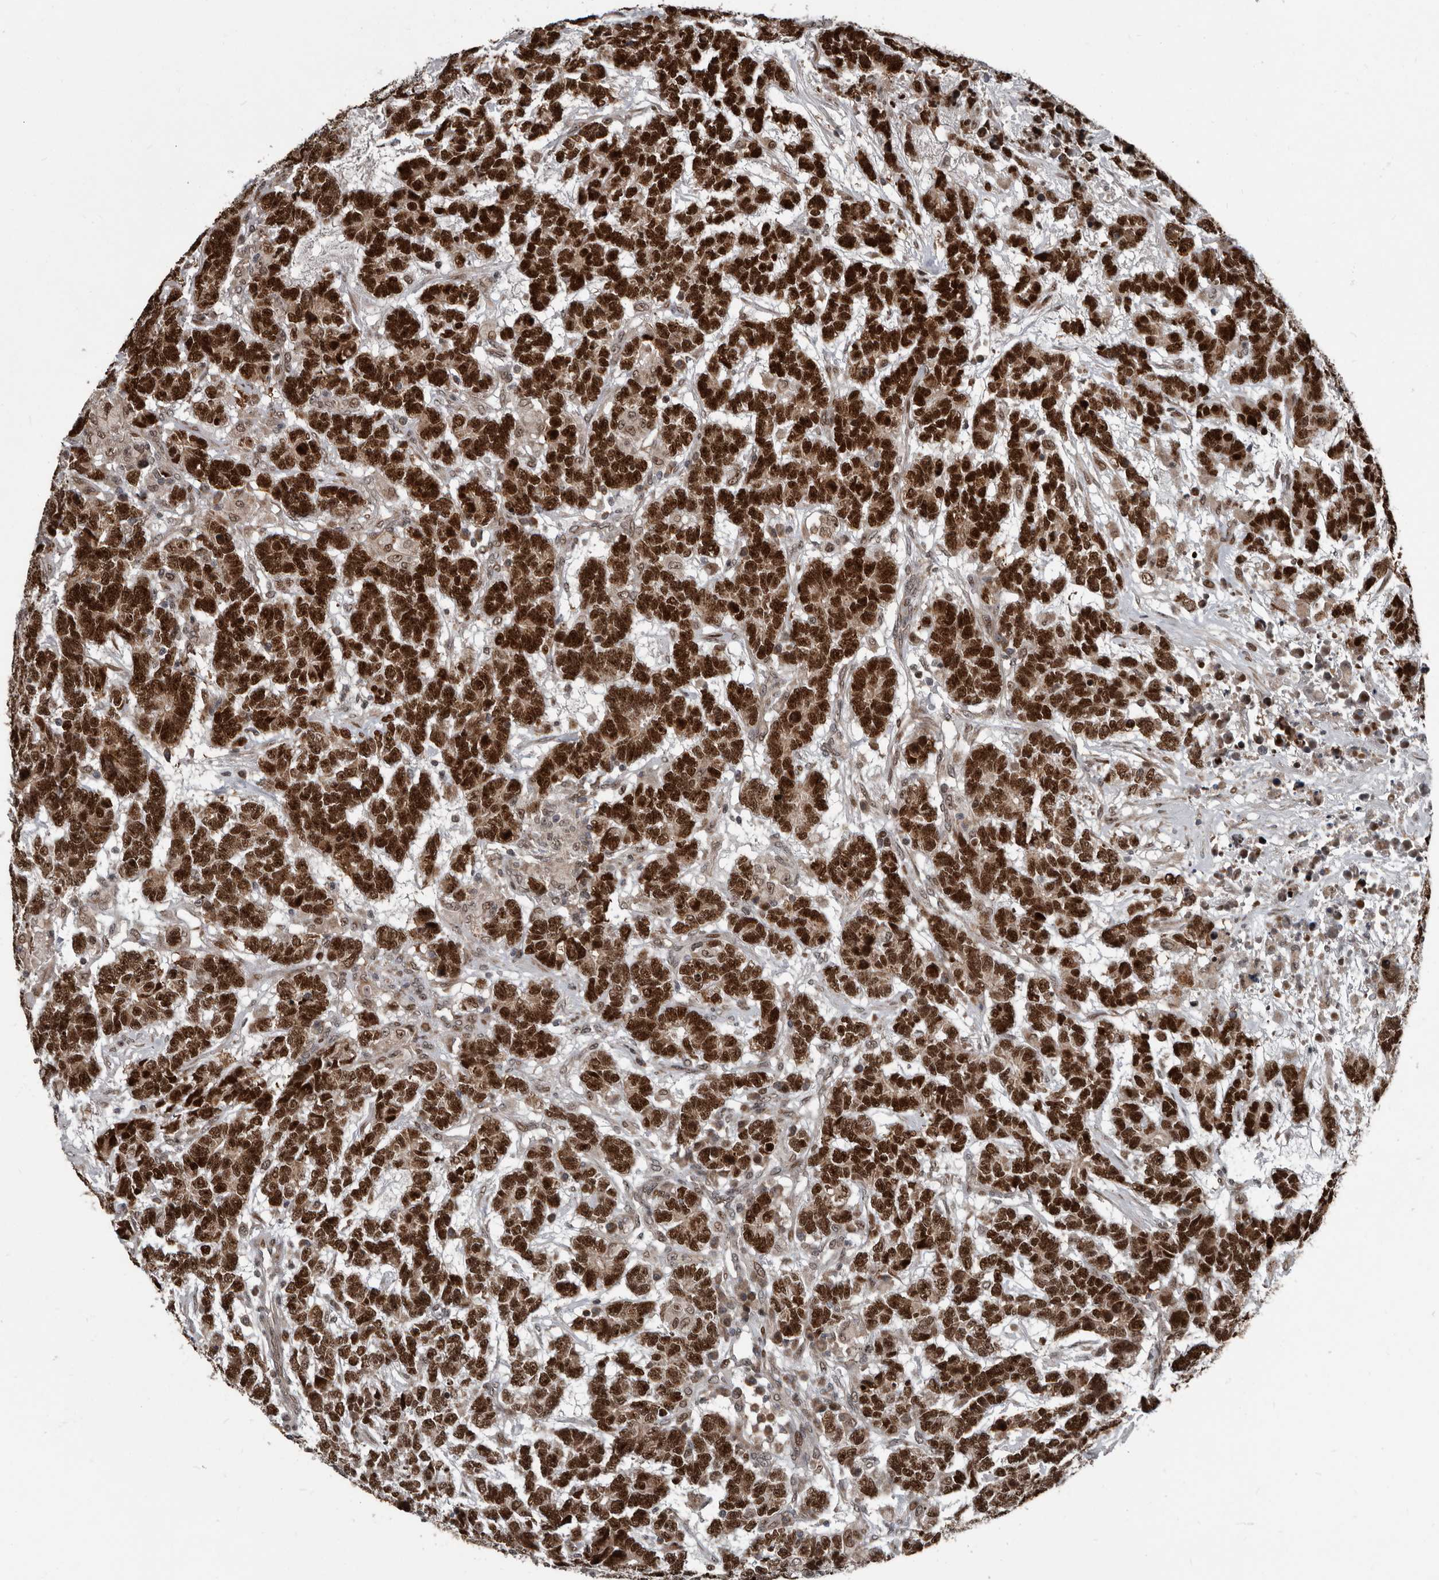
{"staining": {"intensity": "strong", "quantity": ">75%", "location": "nuclear"}, "tissue": "testis cancer", "cell_type": "Tumor cells", "image_type": "cancer", "snomed": [{"axis": "morphology", "description": "Carcinoma, Embryonal, NOS"}, {"axis": "topography", "description": "Testis"}], "caption": "Tumor cells exhibit strong nuclear staining in about >75% of cells in testis cancer (embryonal carcinoma).", "gene": "CHD1L", "patient": {"sex": "male", "age": 26}}